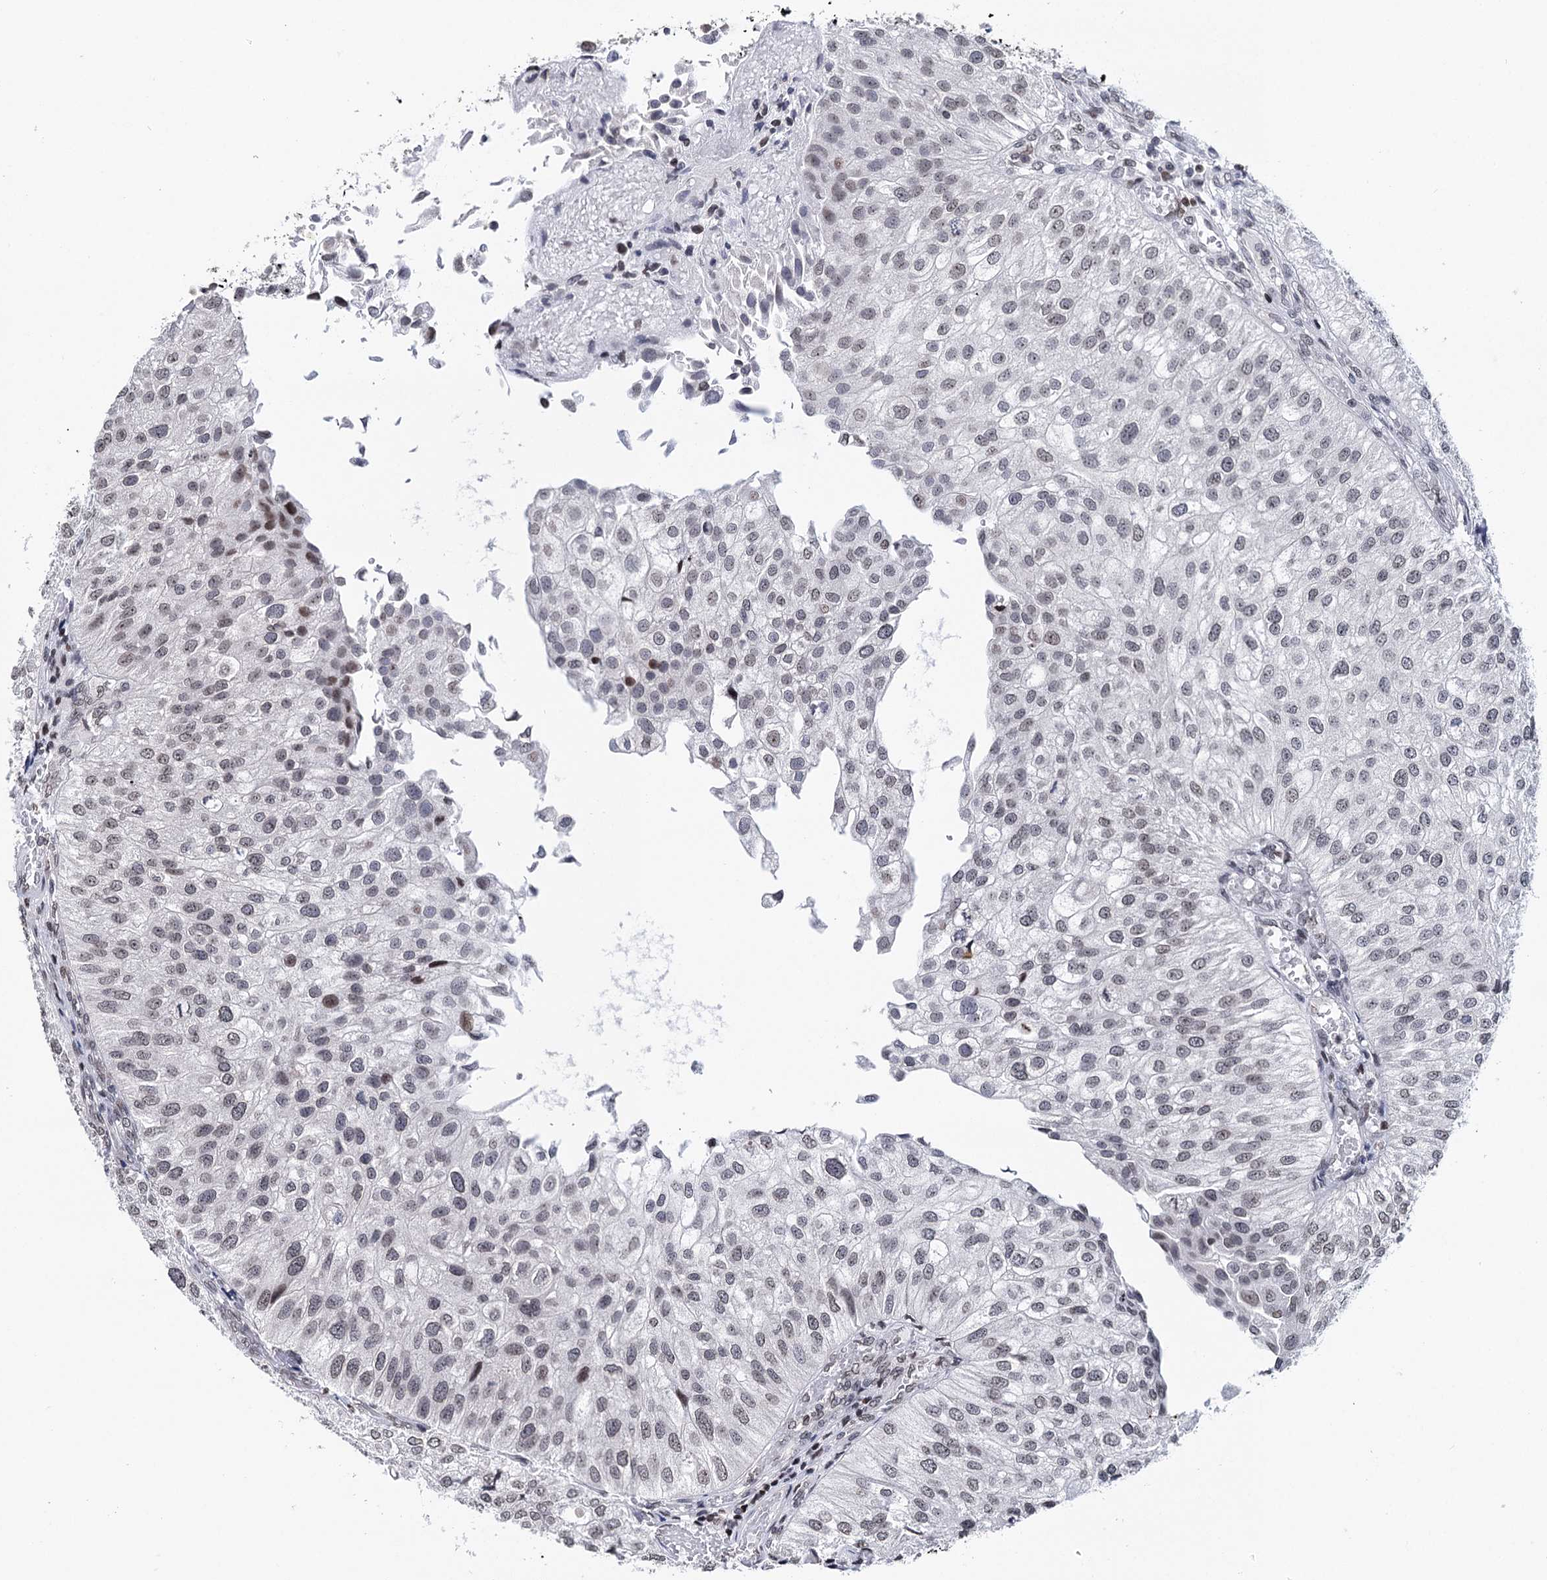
{"staining": {"intensity": "negative", "quantity": "none", "location": "none"}, "tissue": "urothelial cancer", "cell_type": "Tumor cells", "image_type": "cancer", "snomed": [{"axis": "morphology", "description": "Urothelial carcinoma, Low grade"}, {"axis": "topography", "description": "Urinary bladder"}], "caption": "A histopathology image of human low-grade urothelial carcinoma is negative for staining in tumor cells. (Immunohistochemistry (ihc), brightfield microscopy, high magnification).", "gene": "CCDC77", "patient": {"sex": "female", "age": 89}}